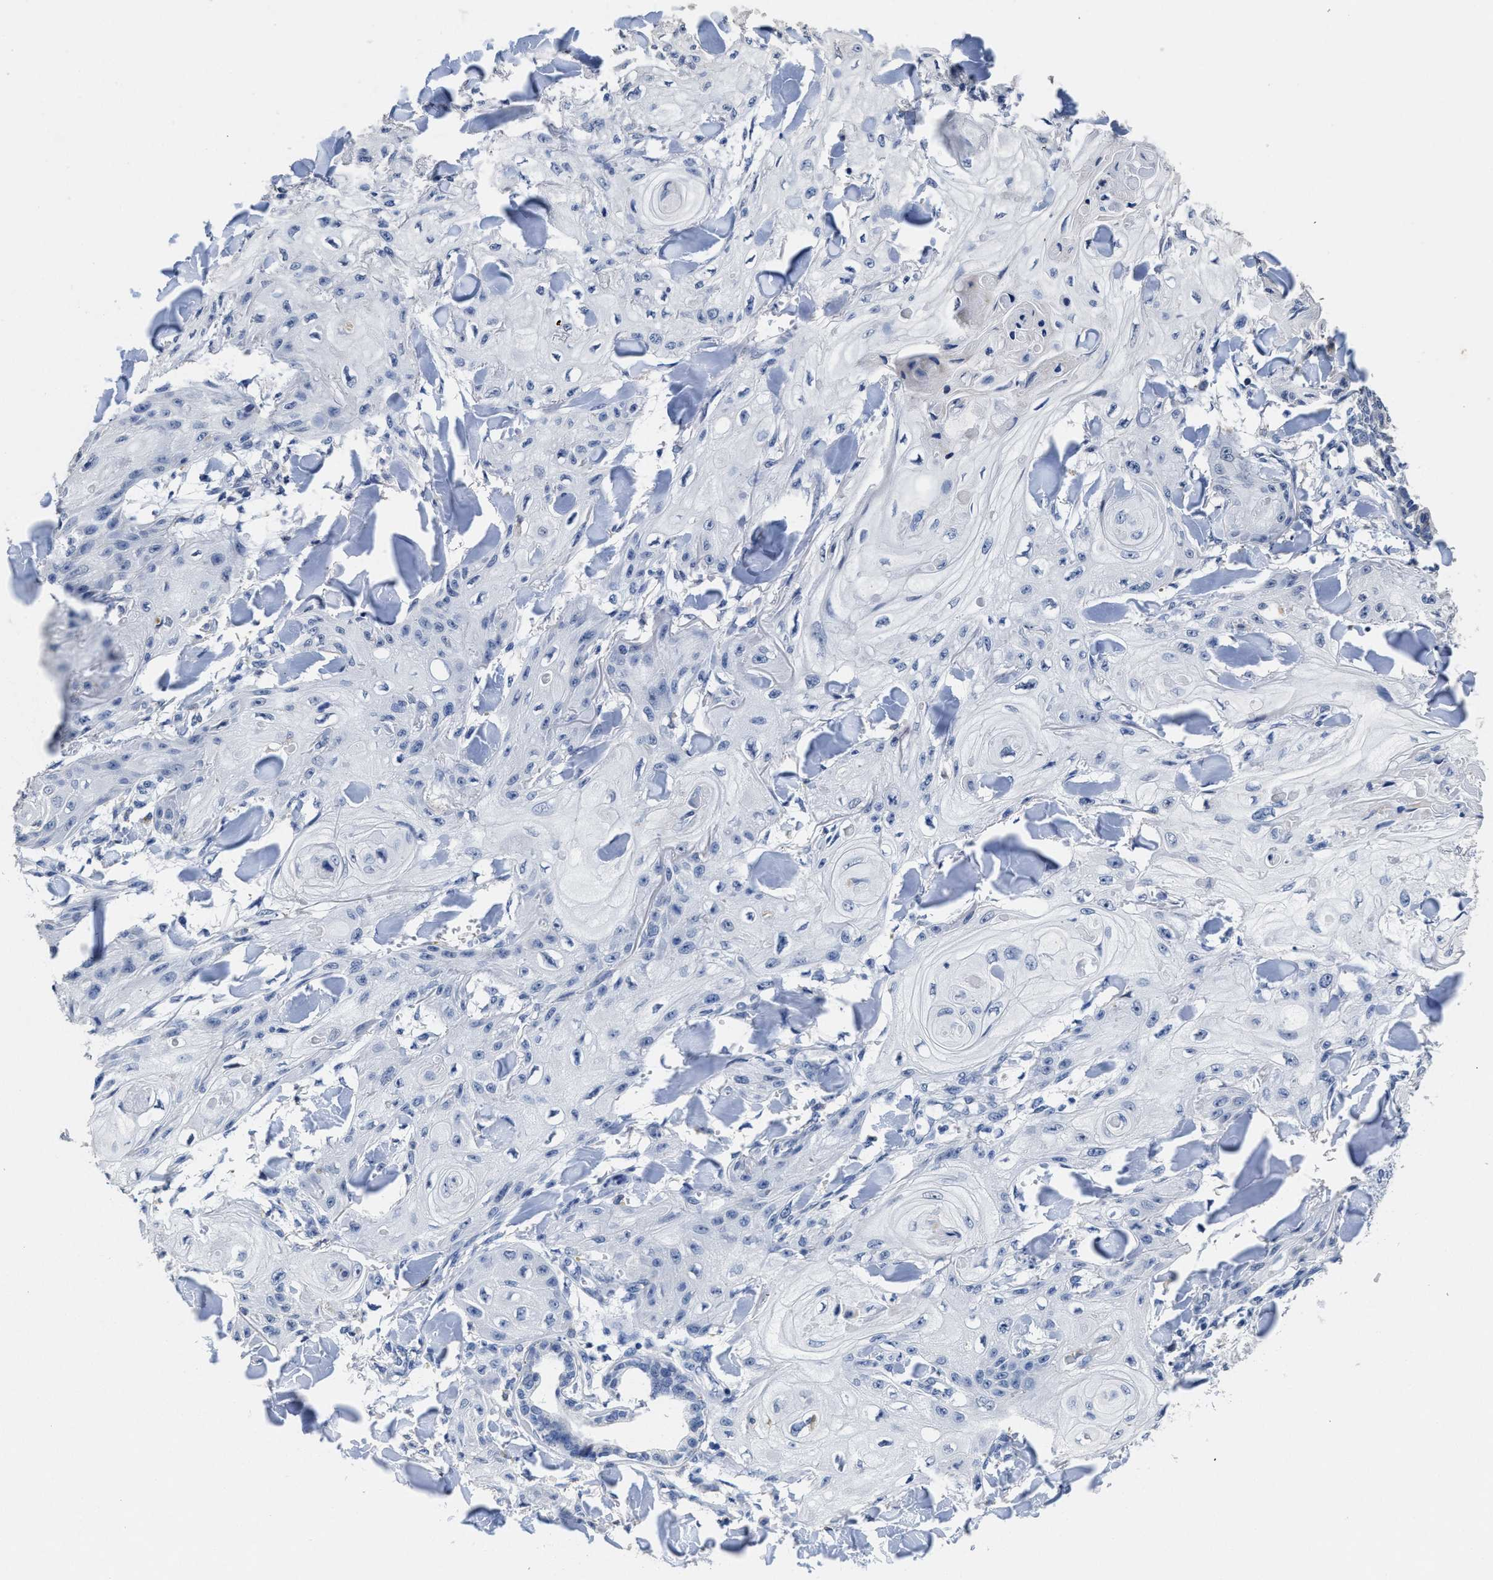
{"staining": {"intensity": "negative", "quantity": "none", "location": "none"}, "tissue": "skin cancer", "cell_type": "Tumor cells", "image_type": "cancer", "snomed": [{"axis": "morphology", "description": "Squamous cell carcinoma, NOS"}, {"axis": "topography", "description": "Skin"}], "caption": "Immunohistochemical staining of skin squamous cell carcinoma displays no significant expression in tumor cells.", "gene": "ZFAT", "patient": {"sex": "male", "age": 74}}